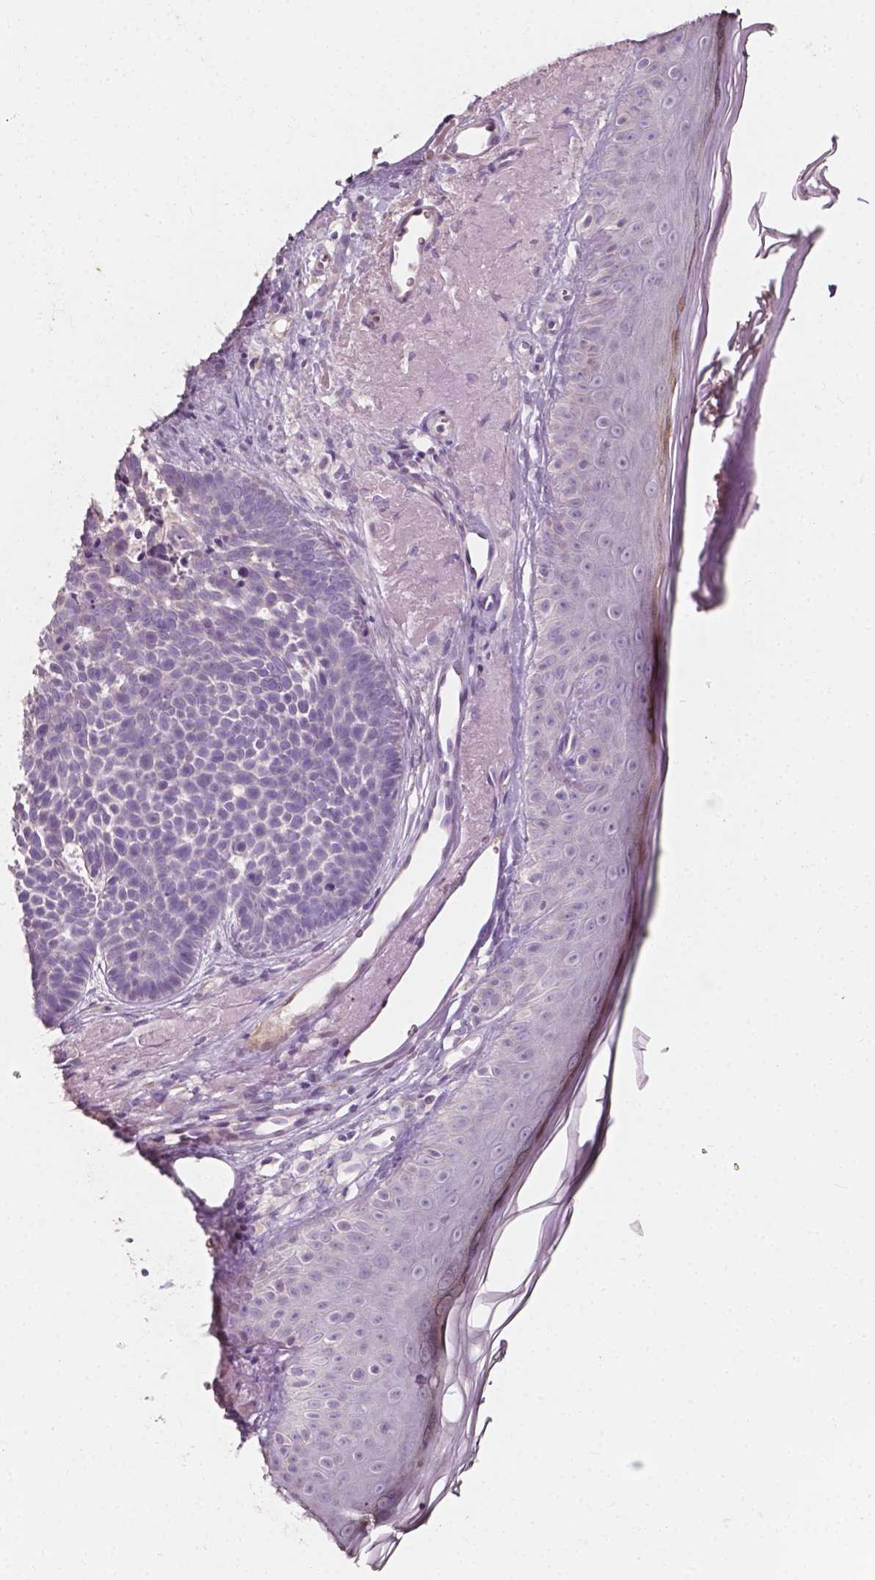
{"staining": {"intensity": "negative", "quantity": "none", "location": "none"}, "tissue": "skin cancer", "cell_type": "Tumor cells", "image_type": "cancer", "snomed": [{"axis": "morphology", "description": "Basal cell carcinoma"}, {"axis": "topography", "description": "Skin"}], "caption": "Human skin cancer stained for a protein using immunohistochemistry (IHC) demonstrates no expression in tumor cells.", "gene": "NPC1L1", "patient": {"sex": "male", "age": 81}}